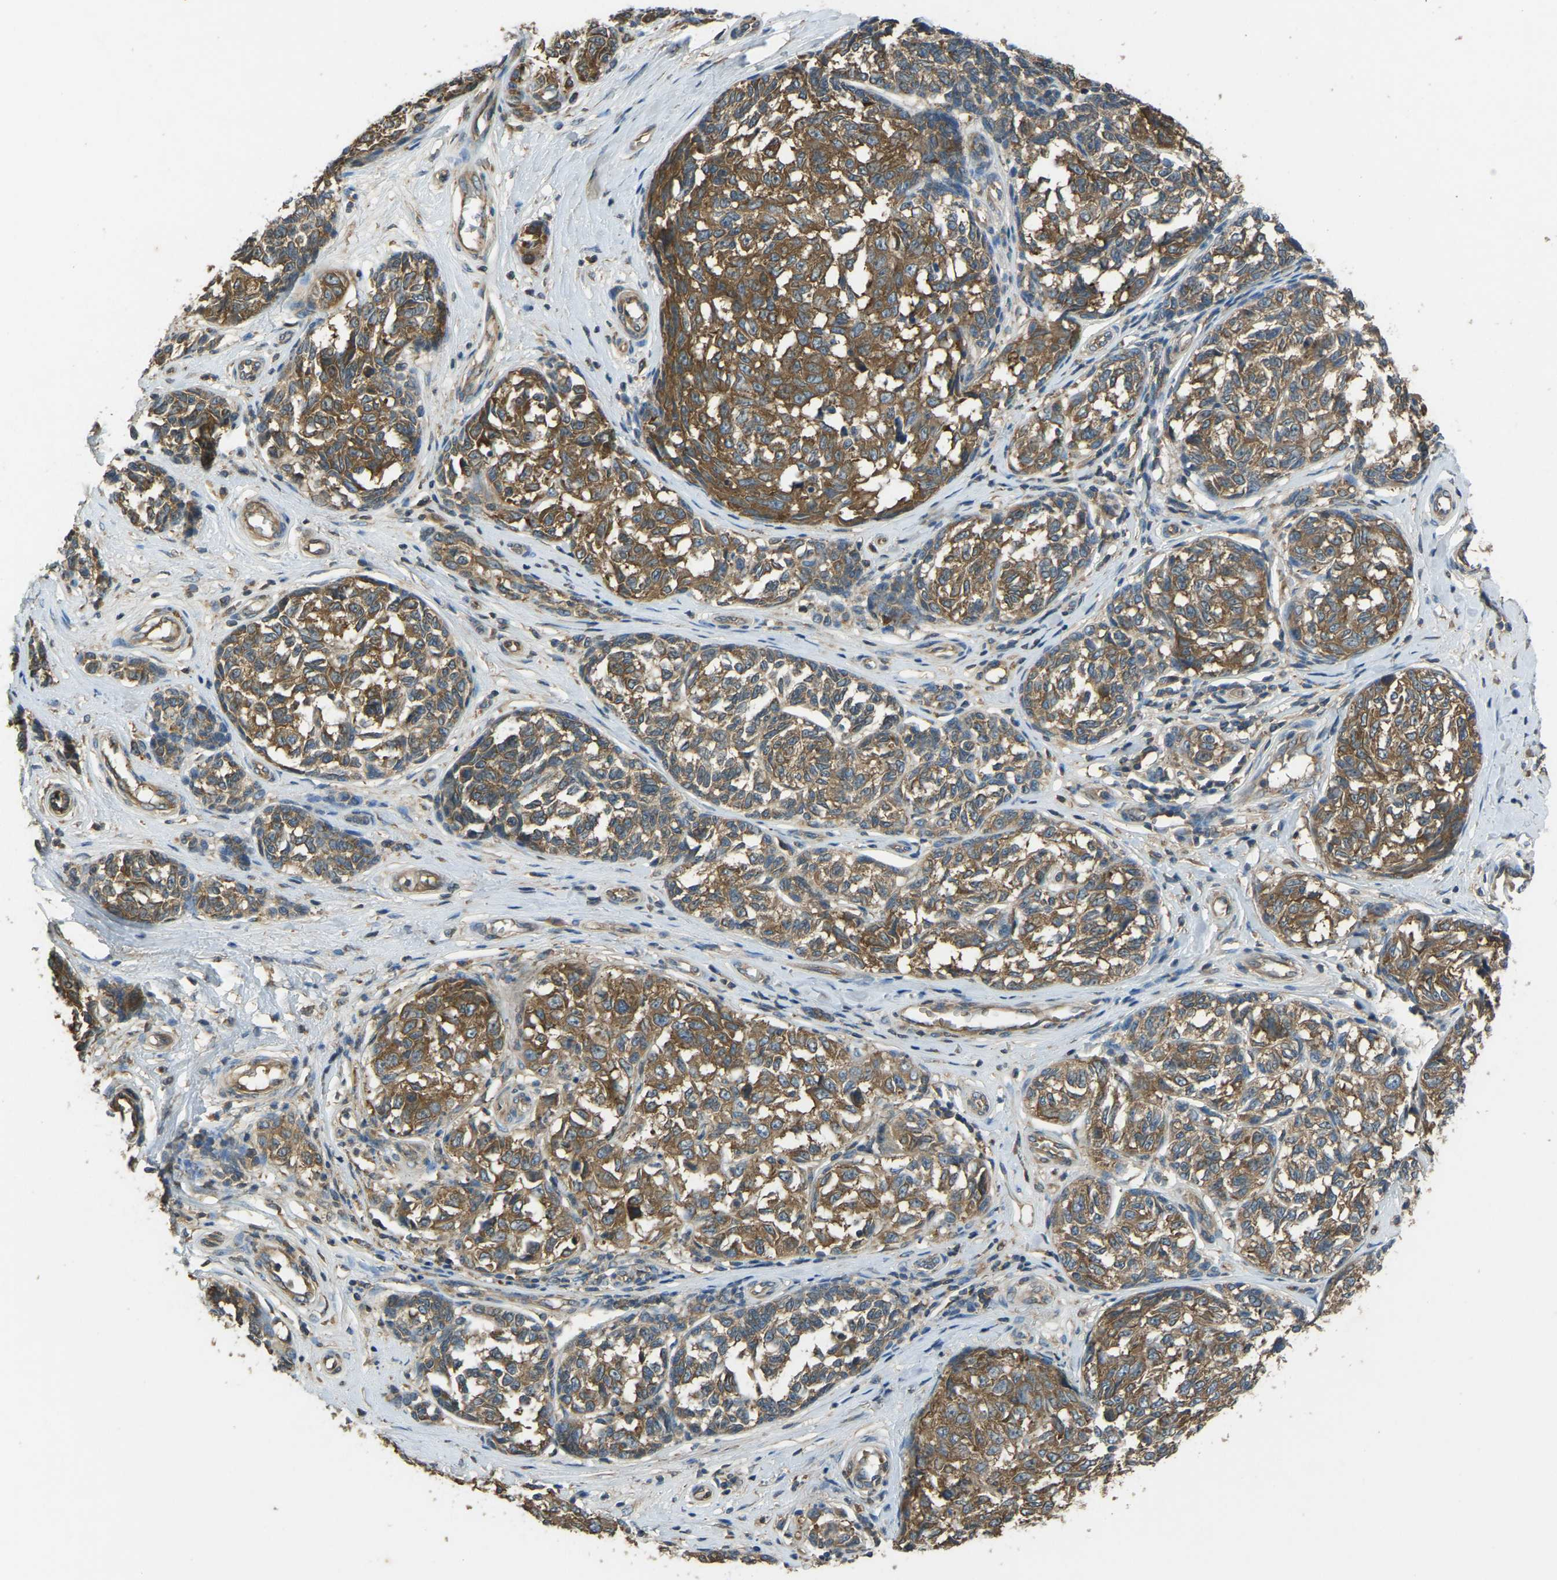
{"staining": {"intensity": "moderate", "quantity": ">75%", "location": "cytoplasmic/membranous"}, "tissue": "melanoma", "cell_type": "Tumor cells", "image_type": "cancer", "snomed": [{"axis": "morphology", "description": "Malignant melanoma, NOS"}, {"axis": "topography", "description": "Skin"}], "caption": "Human melanoma stained for a protein (brown) exhibits moderate cytoplasmic/membranous positive positivity in about >75% of tumor cells.", "gene": "AIMP1", "patient": {"sex": "female", "age": 64}}